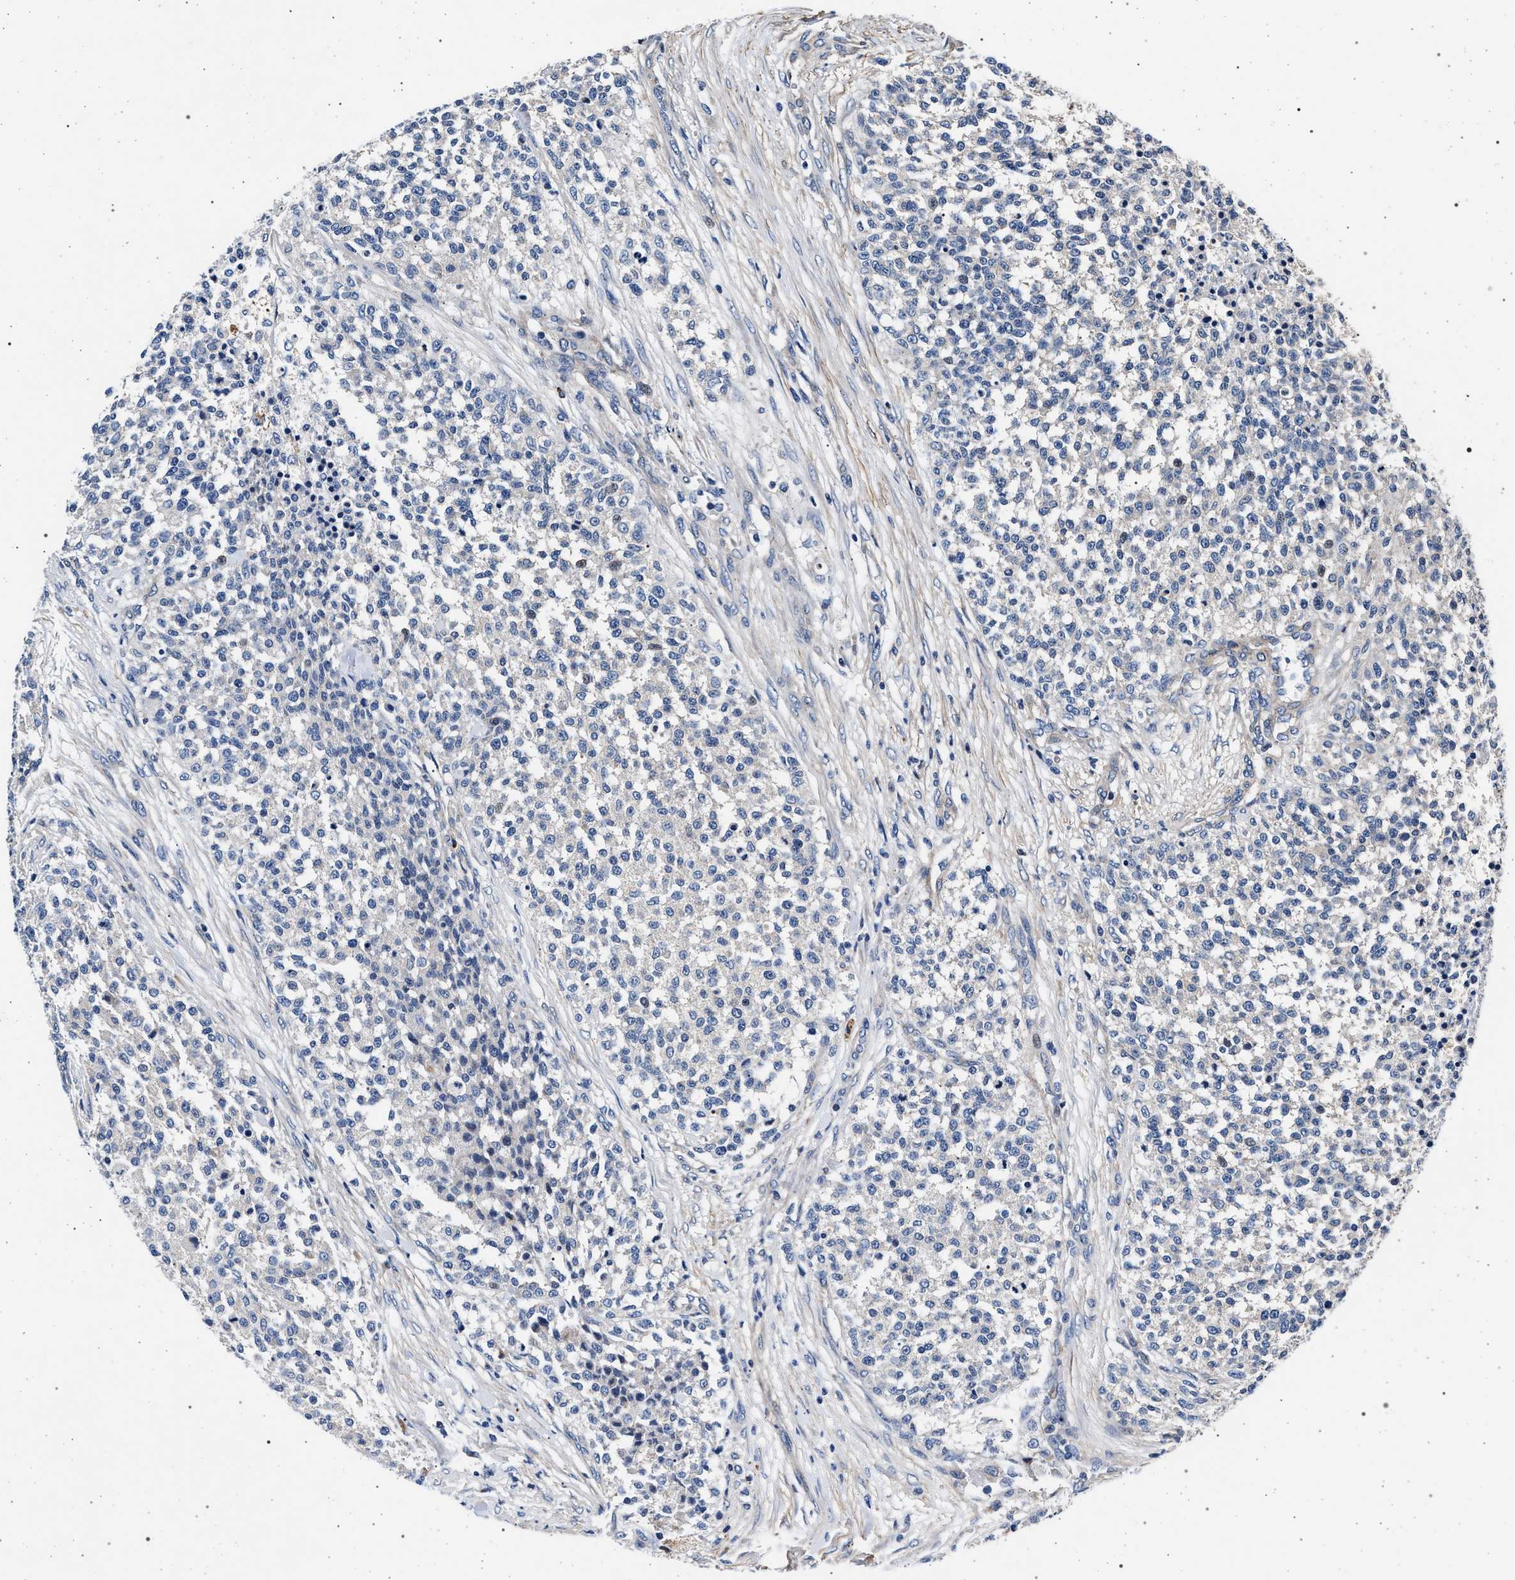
{"staining": {"intensity": "negative", "quantity": "none", "location": "none"}, "tissue": "testis cancer", "cell_type": "Tumor cells", "image_type": "cancer", "snomed": [{"axis": "morphology", "description": "Seminoma, NOS"}, {"axis": "topography", "description": "Testis"}], "caption": "The immunohistochemistry photomicrograph has no significant staining in tumor cells of testis seminoma tissue.", "gene": "KCNK6", "patient": {"sex": "male", "age": 59}}